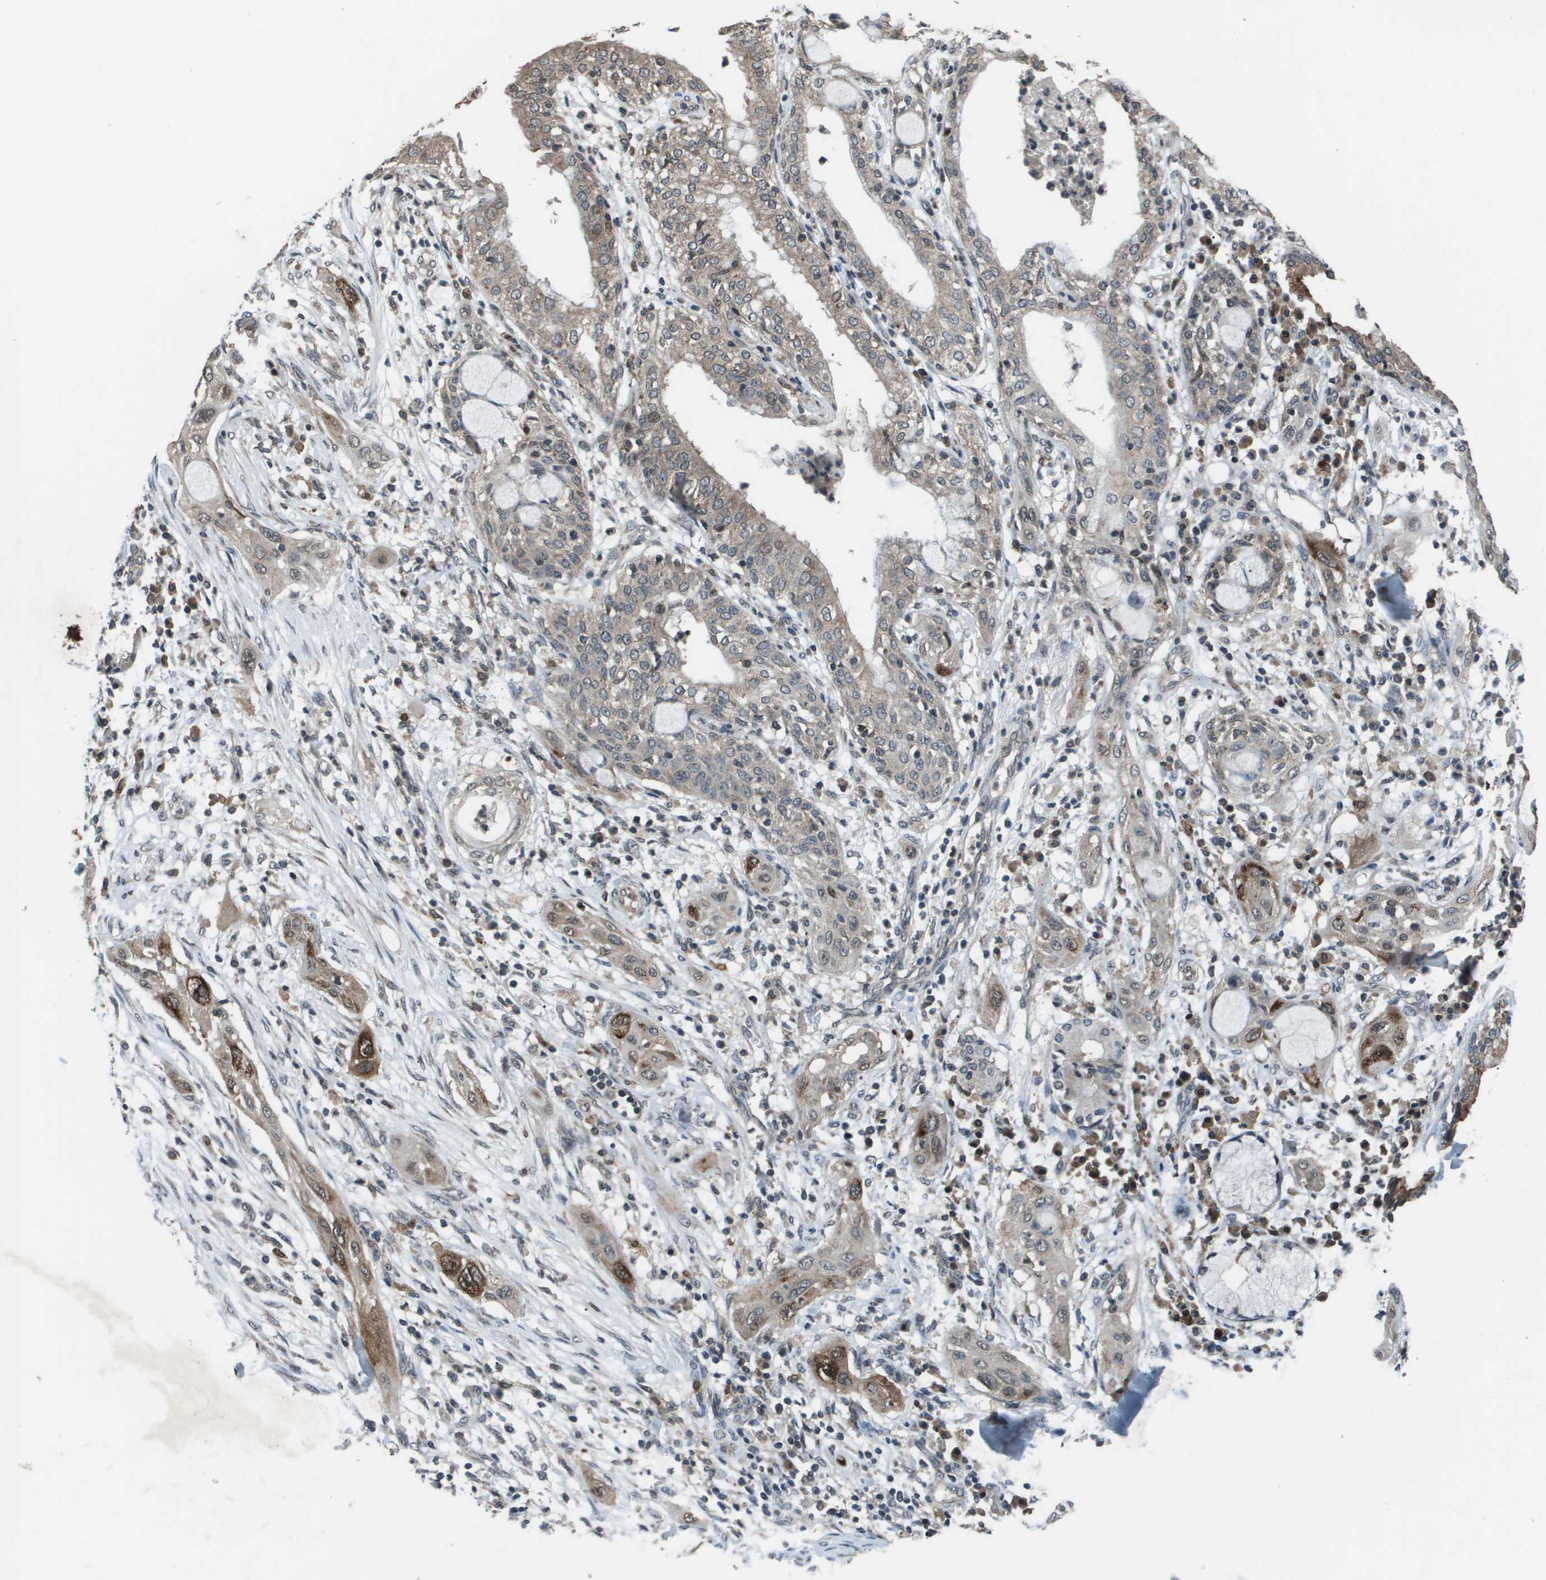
{"staining": {"intensity": "weak", "quantity": "<25%", "location": "cytoplasmic/membranous"}, "tissue": "lung cancer", "cell_type": "Tumor cells", "image_type": "cancer", "snomed": [{"axis": "morphology", "description": "Squamous cell carcinoma, NOS"}, {"axis": "topography", "description": "Lung"}], "caption": "IHC histopathology image of human lung cancer (squamous cell carcinoma) stained for a protein (brown), which exhibits no positivity in tumor cells.", "gene": "GOSR2", "patient": {"sex": "female", "age": 47}}